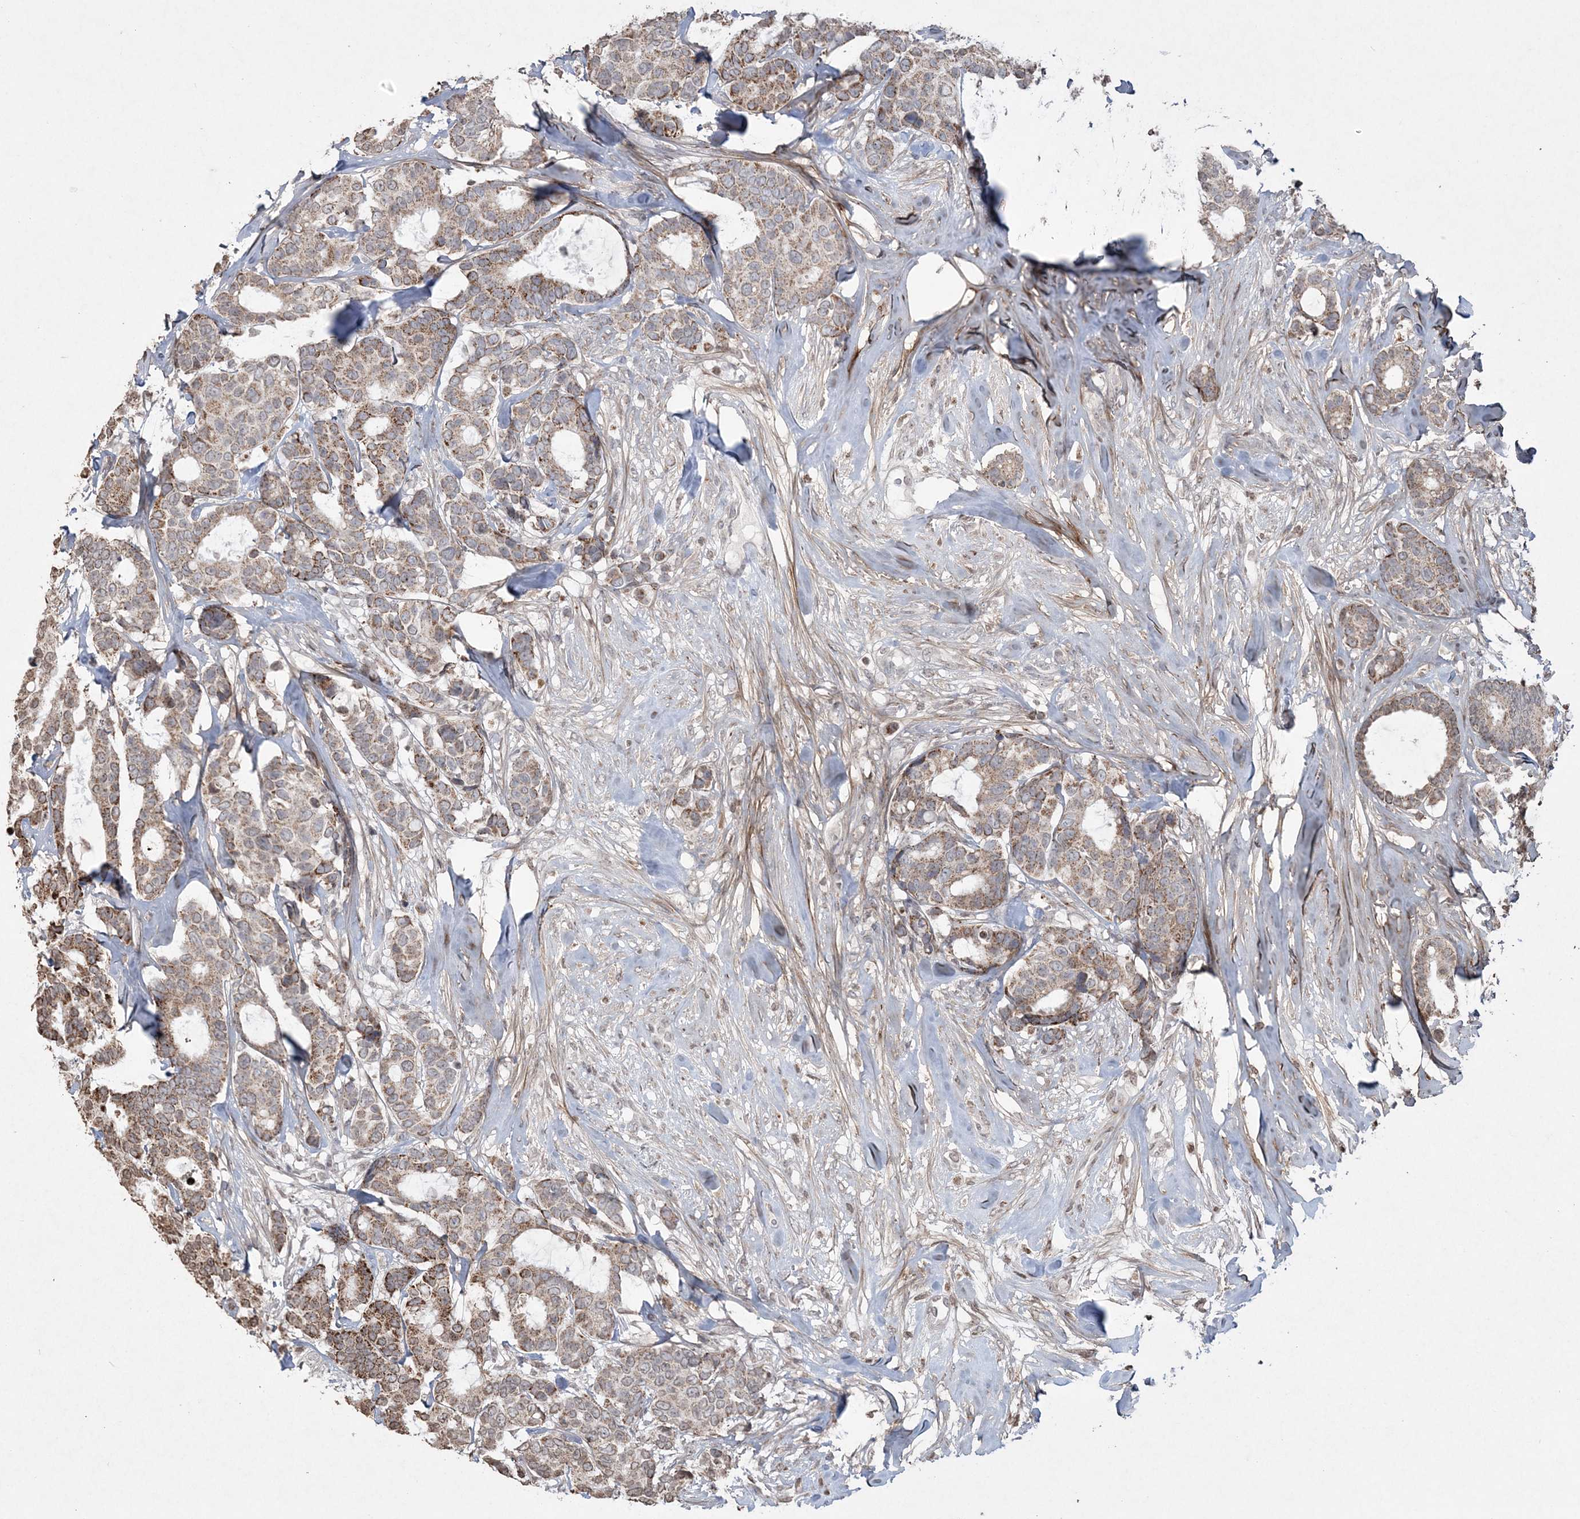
{"staining": {"intensity": "strong", "quantity": "25%-75%", "location": "cytoplasmic/membranous"}, "tissue": "breast cancer", "cell_type": "Tumor cells", "image_type": "cancer", "snomed": [{"axis": "morphology", "description": "Duct carcinoma"}, {"axis": "topography", "description": "Breast"}], "caption": "A brown stain labels strong cytoplasmic/membranous positivity of a protein in human breast cancer tumor cells. The staining is performed using DAB brown chromogen to label protein expression. The nuclei are counter-stained blue using hematoxylin.", "gene": "TTC7A", "patient": {"sex": "female", "age": 87}}